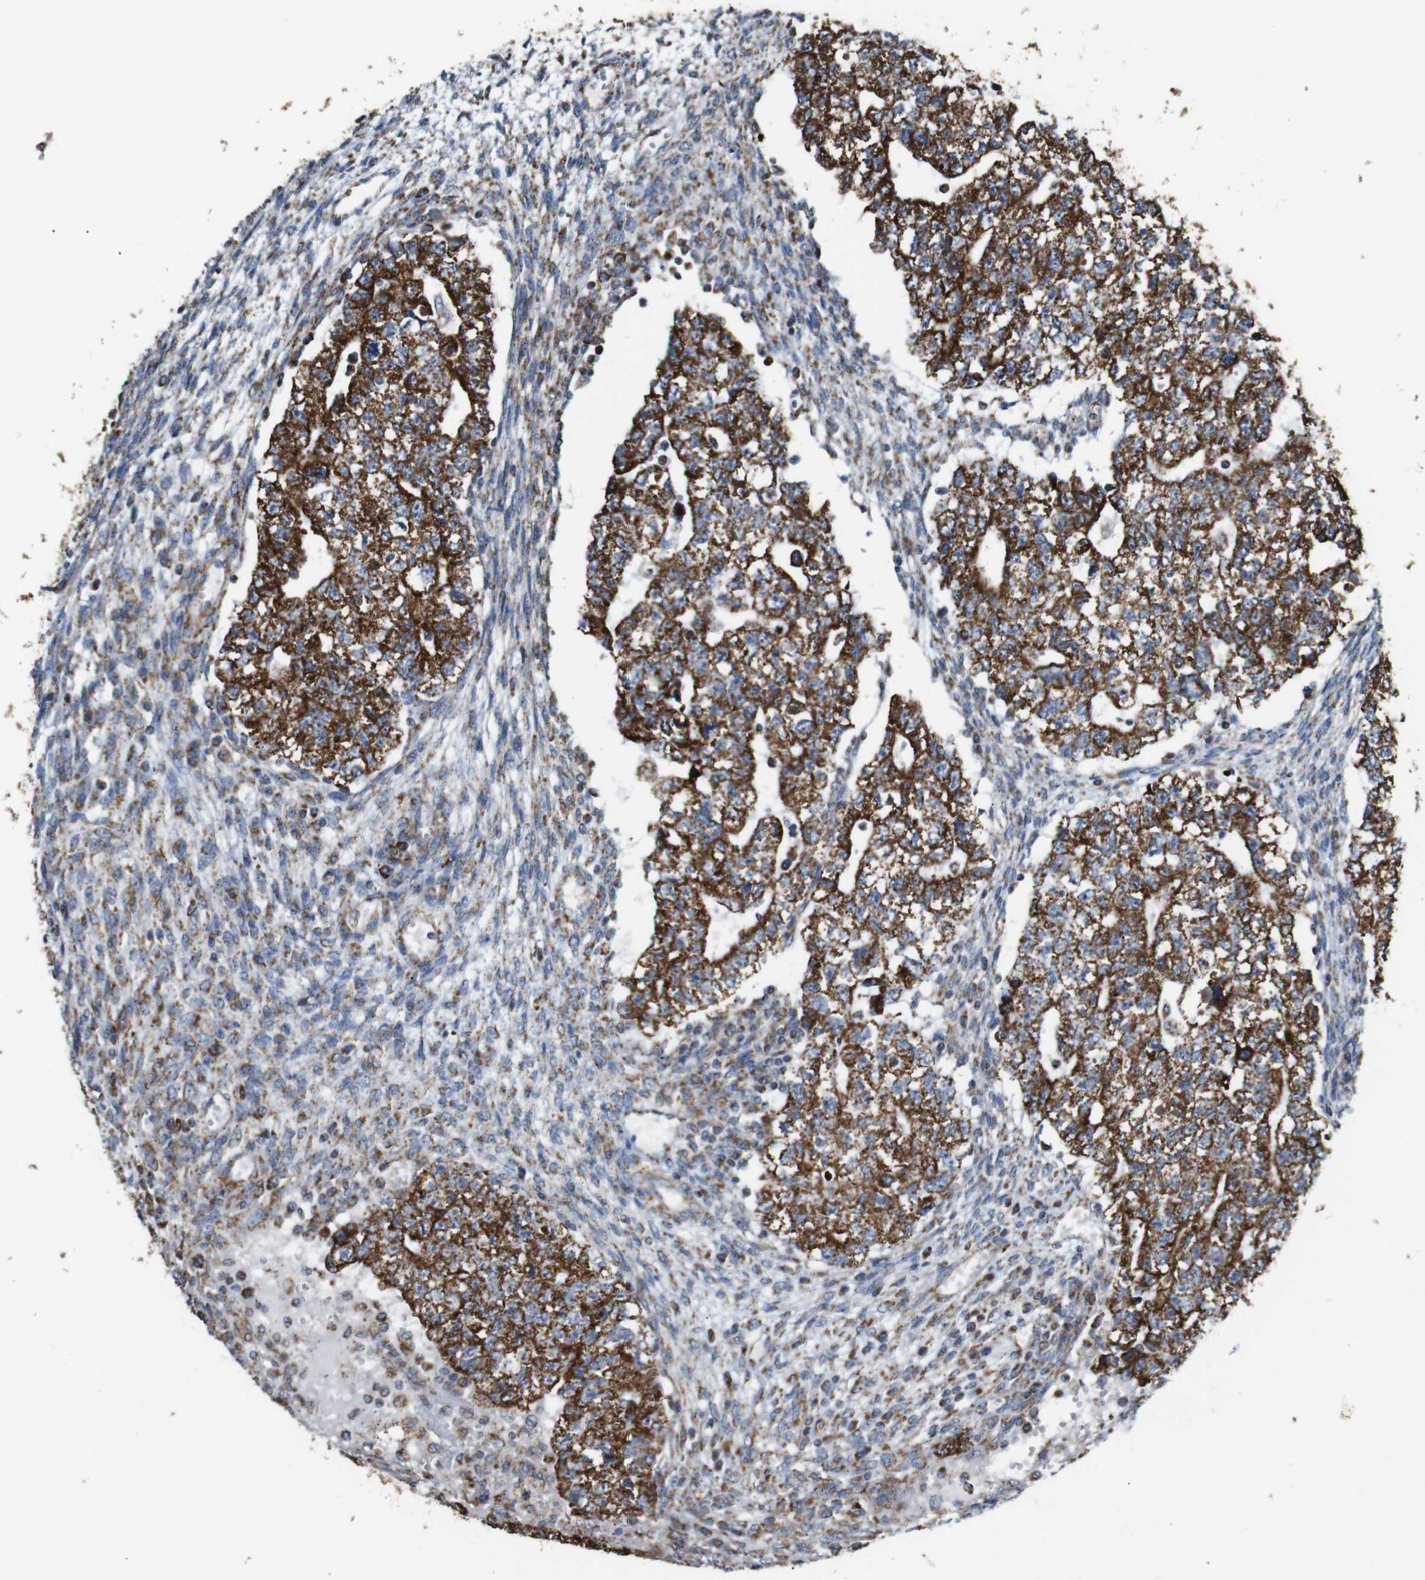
{"staining": {"intensity": "strong", "quantity": ">75%", "location": "cytoplasmic/membranous"}, "tissue": "testis cancer", "cell_type": "Tumor cells", "image_type": "cancer", "snomed": [{"axis": "morphology", "description": "Seminoma, NOS"}, {"axis": "morphology", "description": "Carcinoma, Embryonal, NOS"}, {"axis": "topography", "description": "Testis"}], "caption": "A brown stain shows strong cytoplasmic/membranous staining of a protein in testis cancer (embryonal carcinoma) tumor cells. The protein is shown in brown color, while the nuclei are stained blue.", "gene": "NR3C2", "patient": {"sex": "male", "age": 38}}